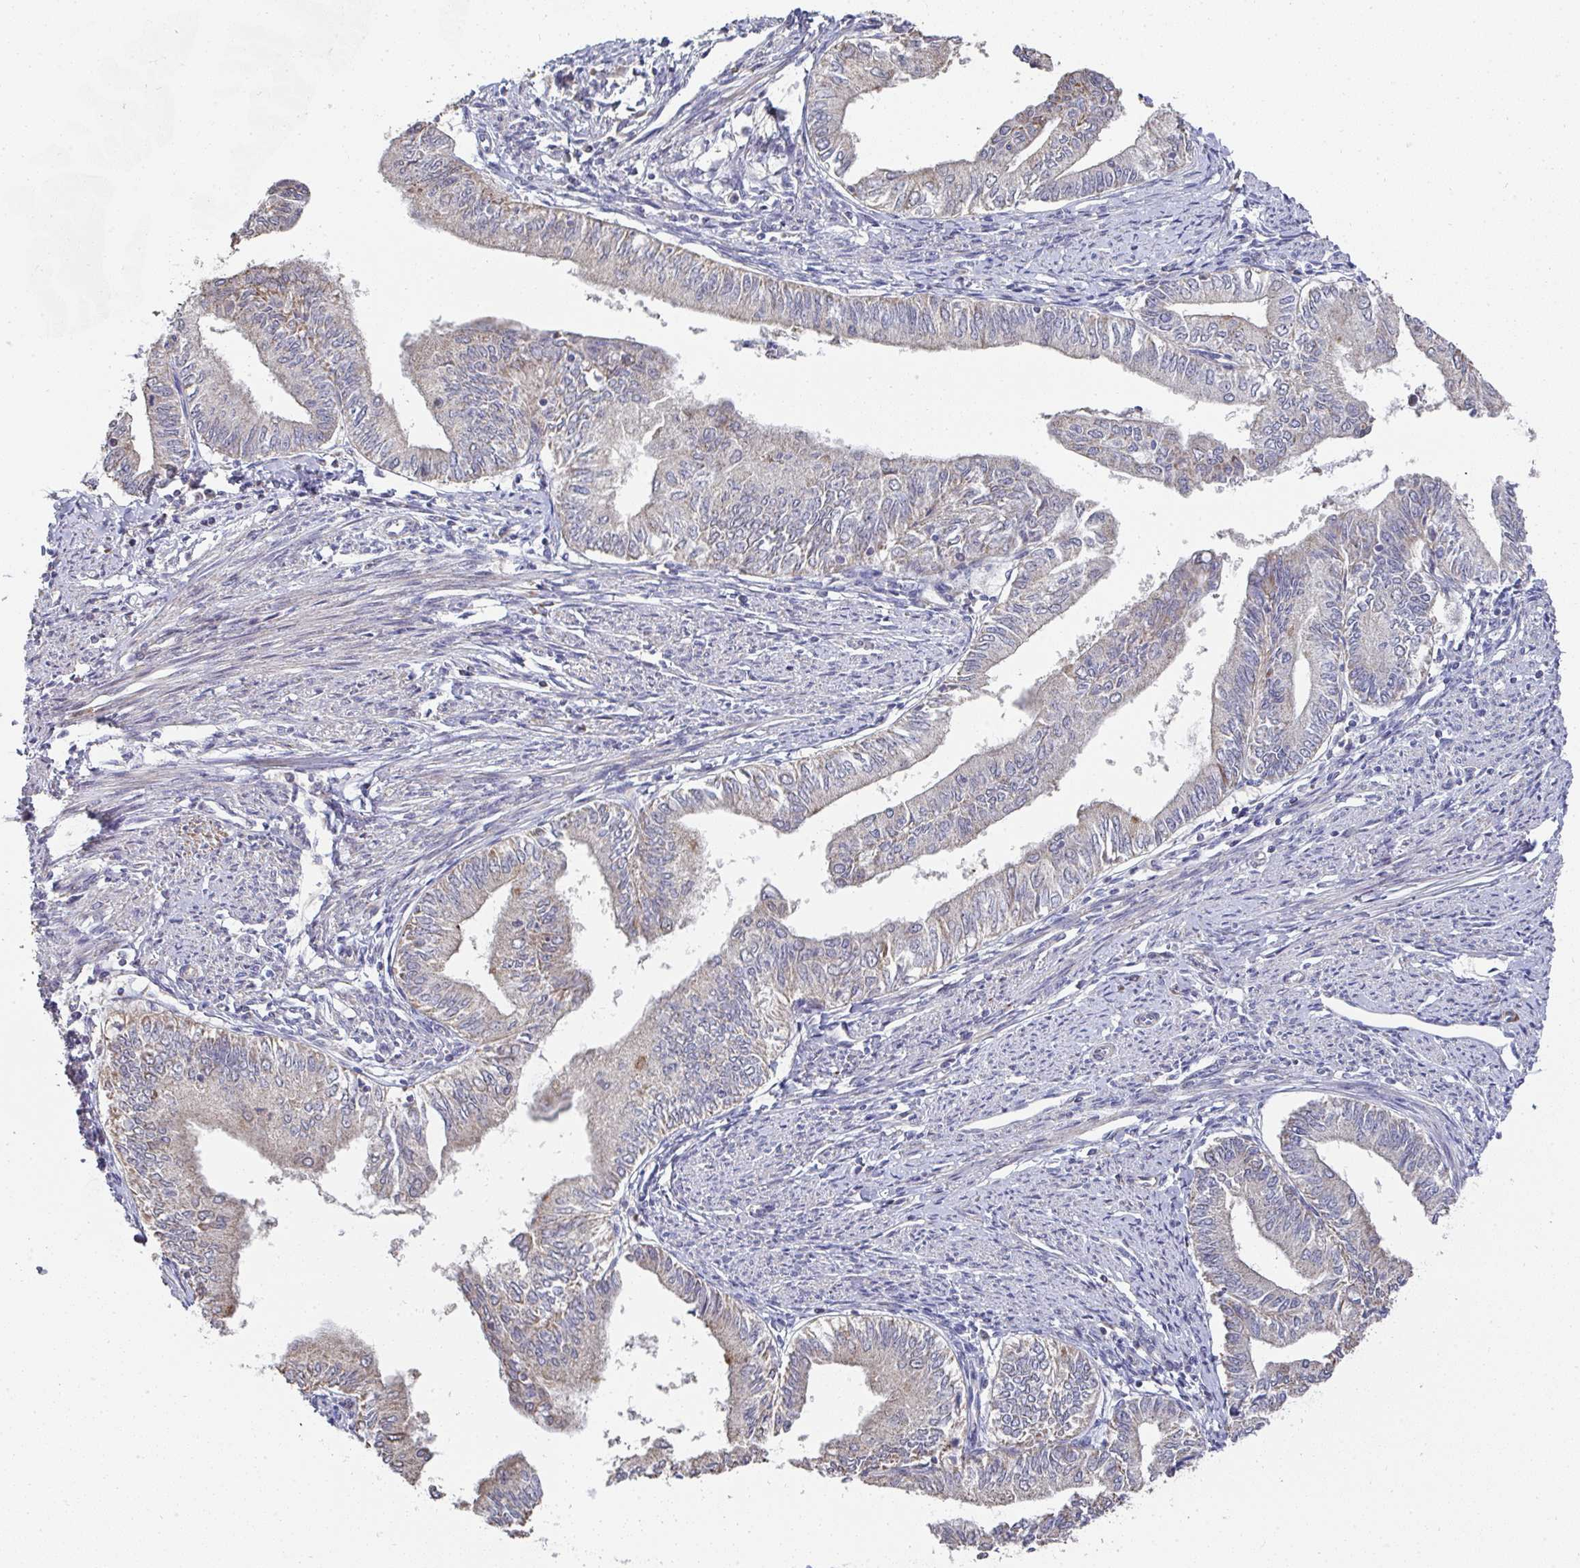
{"staining": {"intensity": "weak", "quantity": "<25%", "location": "cytoplasmic/membranous"}, "tissue": "endometrial cancer", "cell_type": "Tumor cells", "image_type": "cancer", "snomed": [{"axis": "morphology", "description": "Adenocarcinoma, NOS"}, {"axis": "topography", "description": "Endometrium"}], "caption": "High magnification brightfield microscopy of endometrial cancer stained with DAB (3,3'-diaminobenzidine) (brown) and counterstained with hematoxylin (blue): tumor cells show no significant staining.", "gene": "AGTPBP1", "patient": {"sex": "female", "age": 66}}